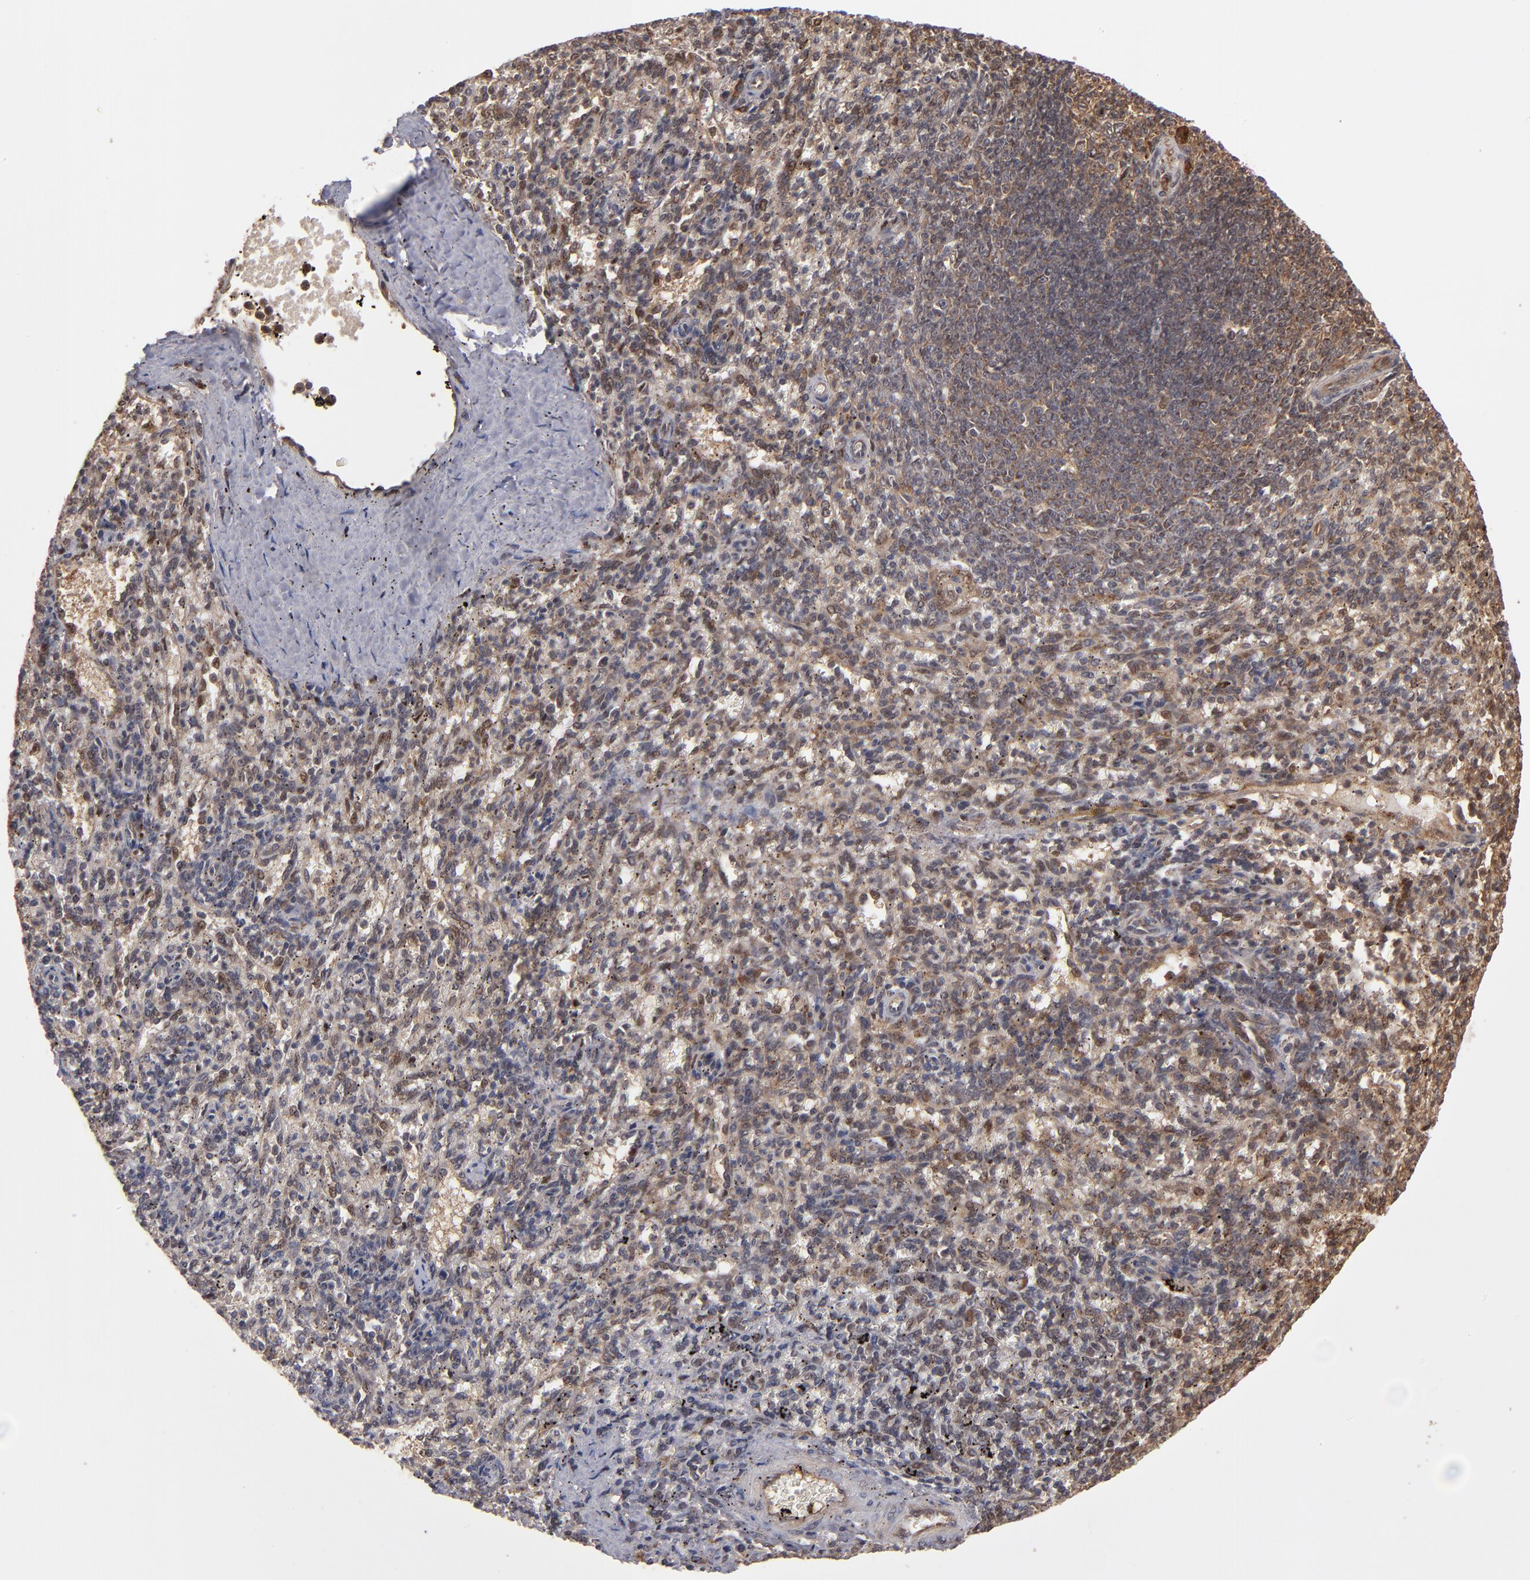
{"staining": {"intensity": "weak", "quantity": ">75%", "location": "cytoplasmic/membranous"}, "tissue": "spleen", "cell_type": "Cells in red pulp", "image_type": "normal", "snomed": [{"axis": "morphology", "description": "Normal tissue, NOS"}, {"axis": "topography", "description": "Spleen"}], "caption": "Cells in red pulp exhibit weak cytoplasmic/membranous staining in about >75% of cells in unremarkable spleen. The staining was performed using DAB (3,3'-diaminobenzidine) to visualize the protein expression in brown, while the nuclei were stained in blue with hematoxylin (Magnification: 20x).", "gene": "BDKRB1", "patient": {"sex": "female", "age": 10}}